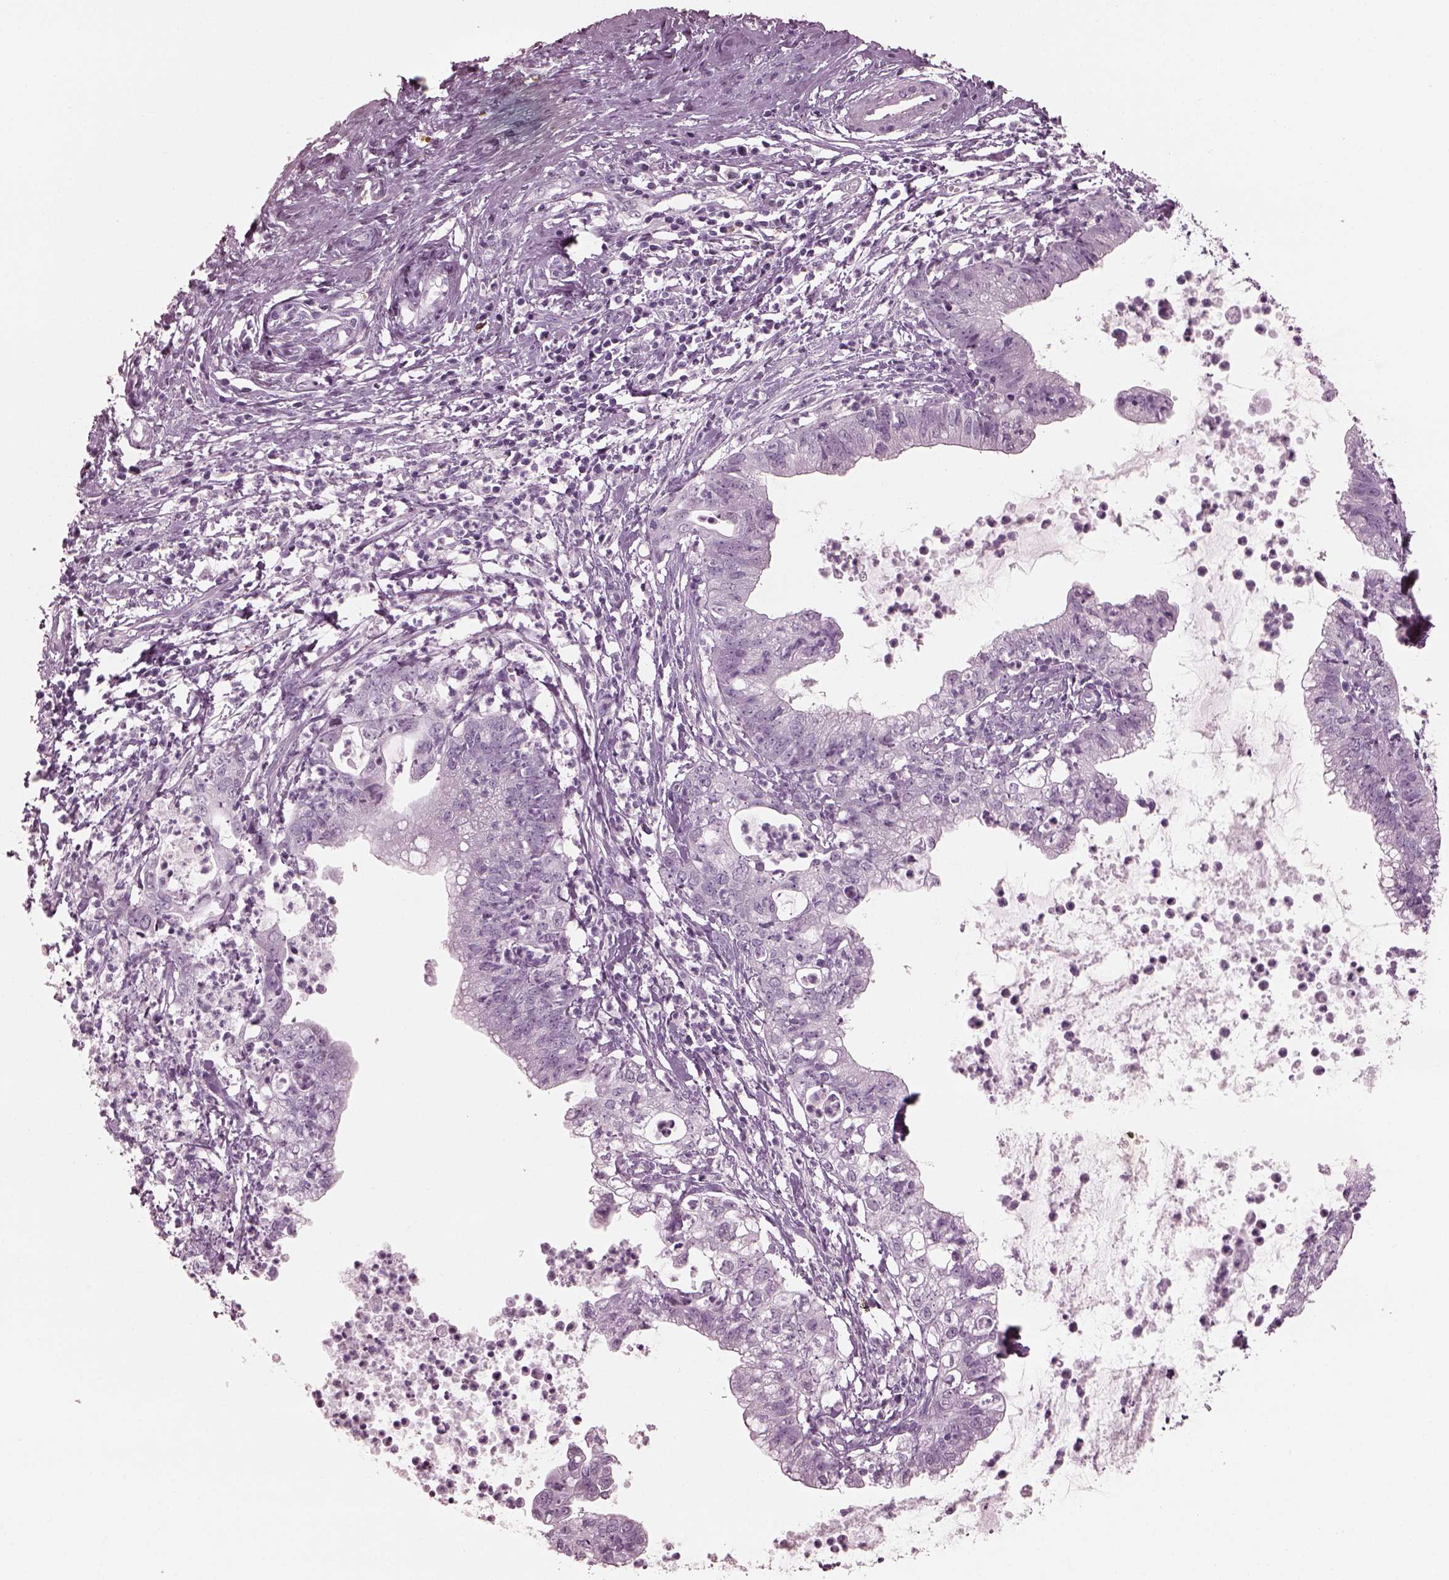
{"staining": {"intensity": "negative", "quantity": "none", "location": "none"}, "tissue": "cervical cancer", "cell_type": "Tumor cells", "image_type": "cancer", "snomed": [{"axis": "morphology", "description": "Normal tissue, NOS"}, {"axis": "morphology", "description": "Adenocarcinoma, NOS"}, {"axis": "topography", "description": "Cervix"}], "caption": "Tumor cells are negative for protein expression in human cervical cancer (adenocarcinoma).", "gene": "C2orf81", "patient": {"sex": "female", "age": 38}}